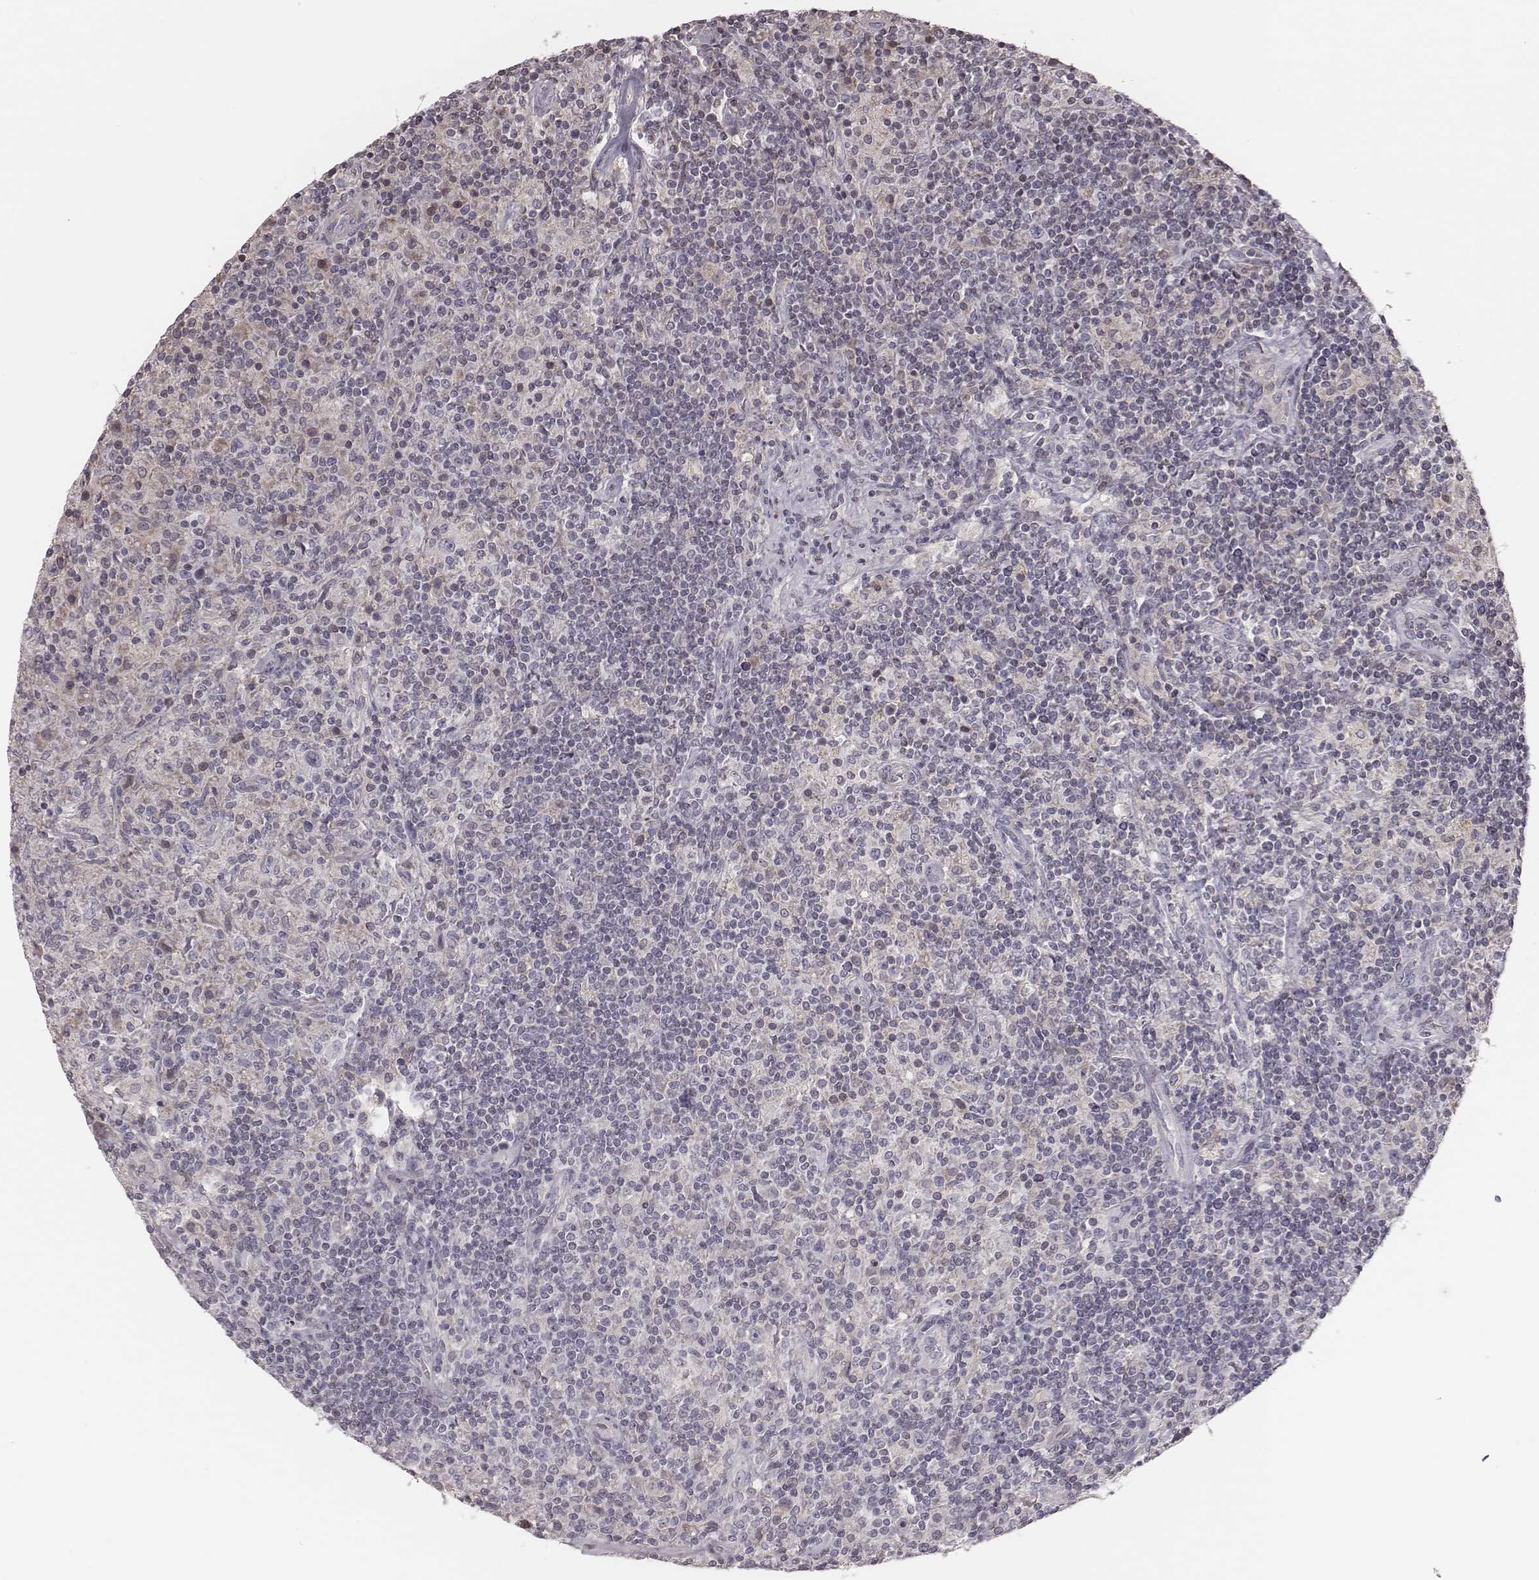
{"staining": {"intensity": "negative", "quantity": "none", "location": "none"}, "tissue": "lymphoma", "cell_type": "Tumor cells", "image_type": "cancer", "snomed": [{"axis": "morphology", "description": "Hodgkin's disease, NOS"}, {"axis": "topography", "description": "Lymph node"}], "caption": "The photomicrograph reveals no staining of tumor cells in lymphoma. The staining was performed using DAB (3,3'-diaminobenzidine) to visualize the protein expression in brown, while the nuclei were stained in blue with hematoxylin (Magnification: 20x).", "gene": "TLX3", "patient": {"sex": "male", "age": 70}}